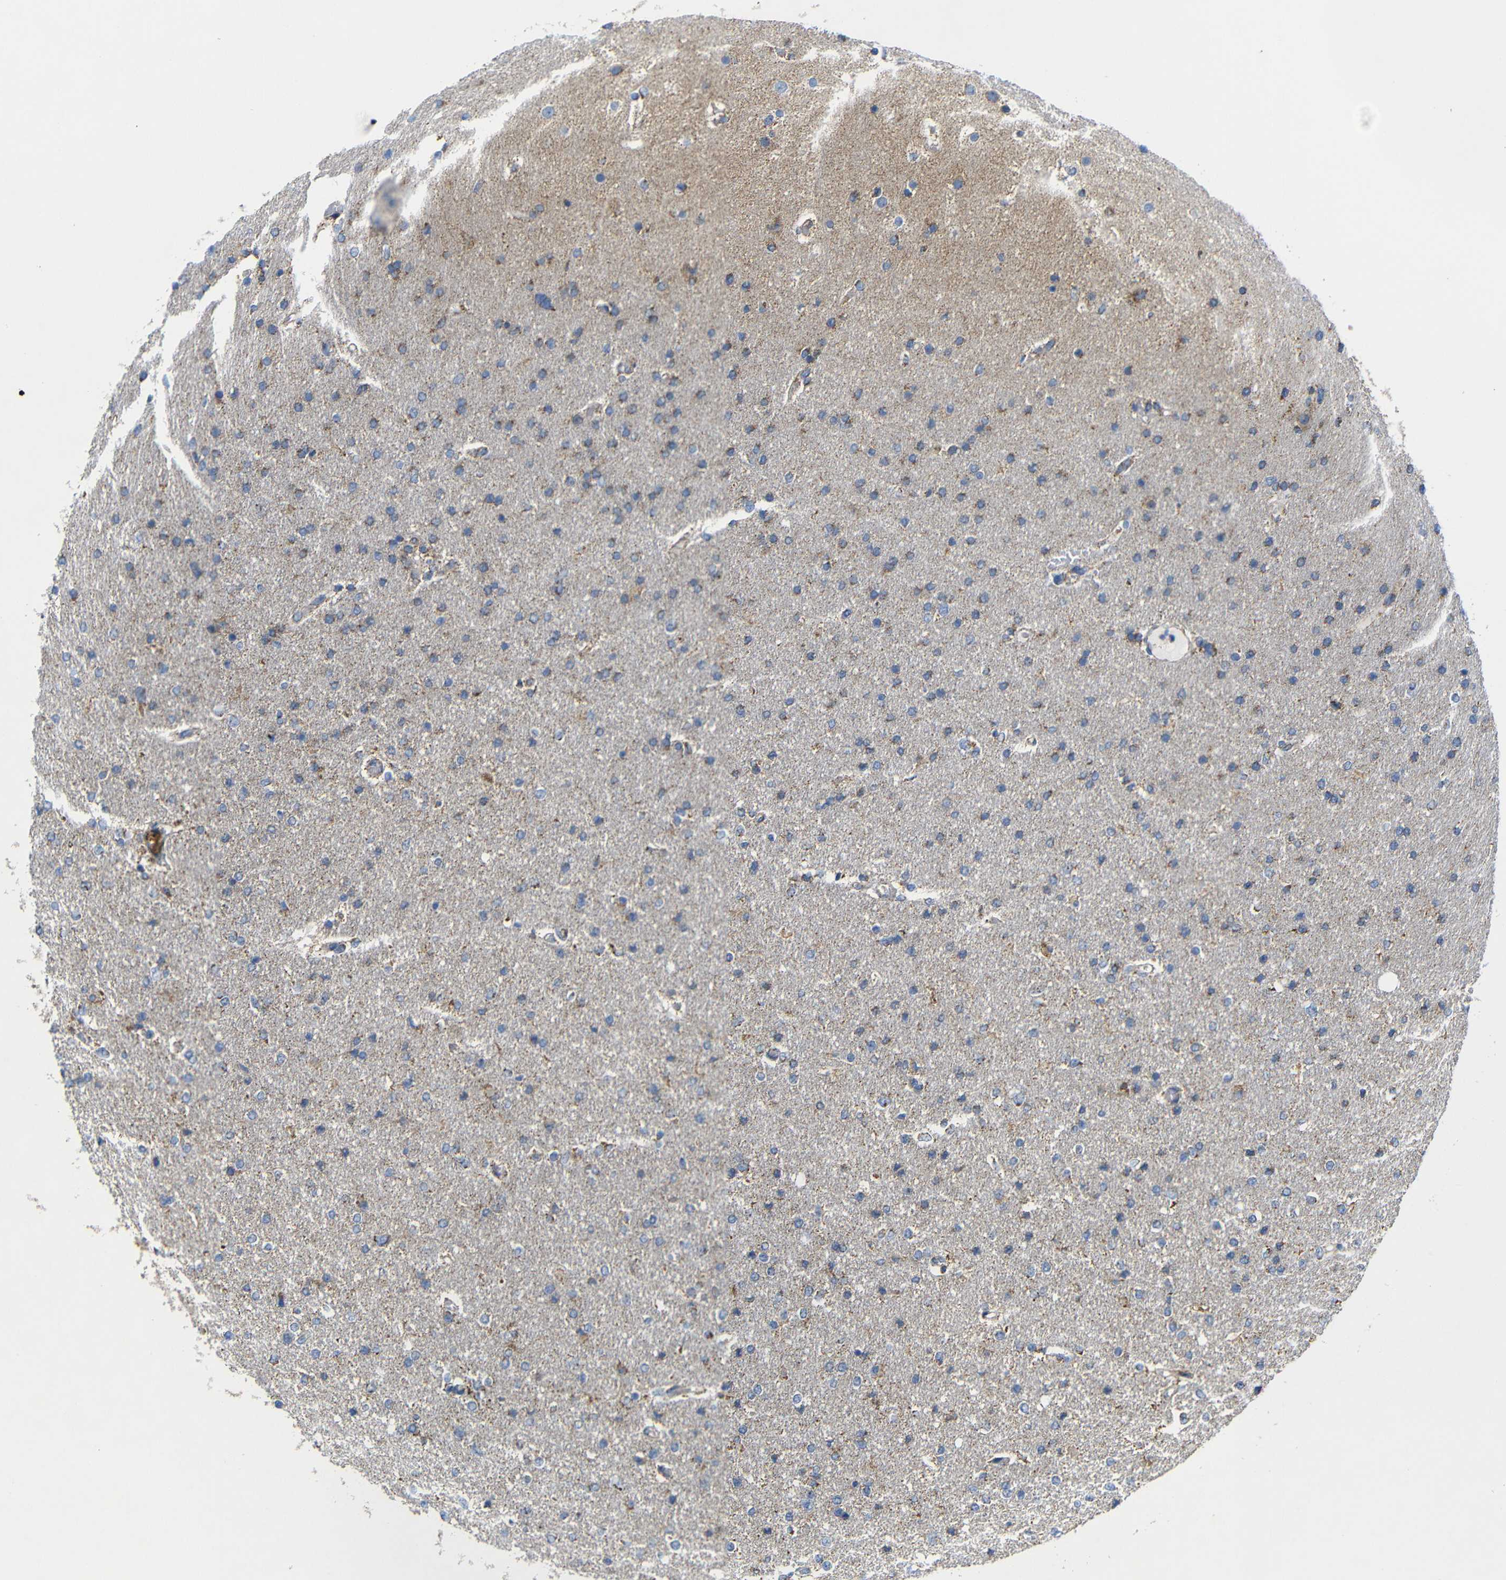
{"staining": {"intensity": "moderate", "quantity": "25%-75%", "location": "cytoplasmic/membranous"}, "tissue": "glioma", "cell_type": "Tumor cells", "image_type": "cancer", "snomed": [{"axis": "morphology", "description": "Glioma, malignant, High grade"}, {"axis": "topography", "description": "Cerebral cortex"}], "caption": "Malignant glioma (high-grade) was stained to show a protein in brown. There is medium levels of moderate cytoplasmic/membranous staining in approximately 25%-75% of tumor cells. The staining was performed using DAB, with brown indicating positive protein expression. Nuclei are stained blue with hematoxylin.", "gene": "FAM171B", "patient": {"sex": "female", "age": 36}}